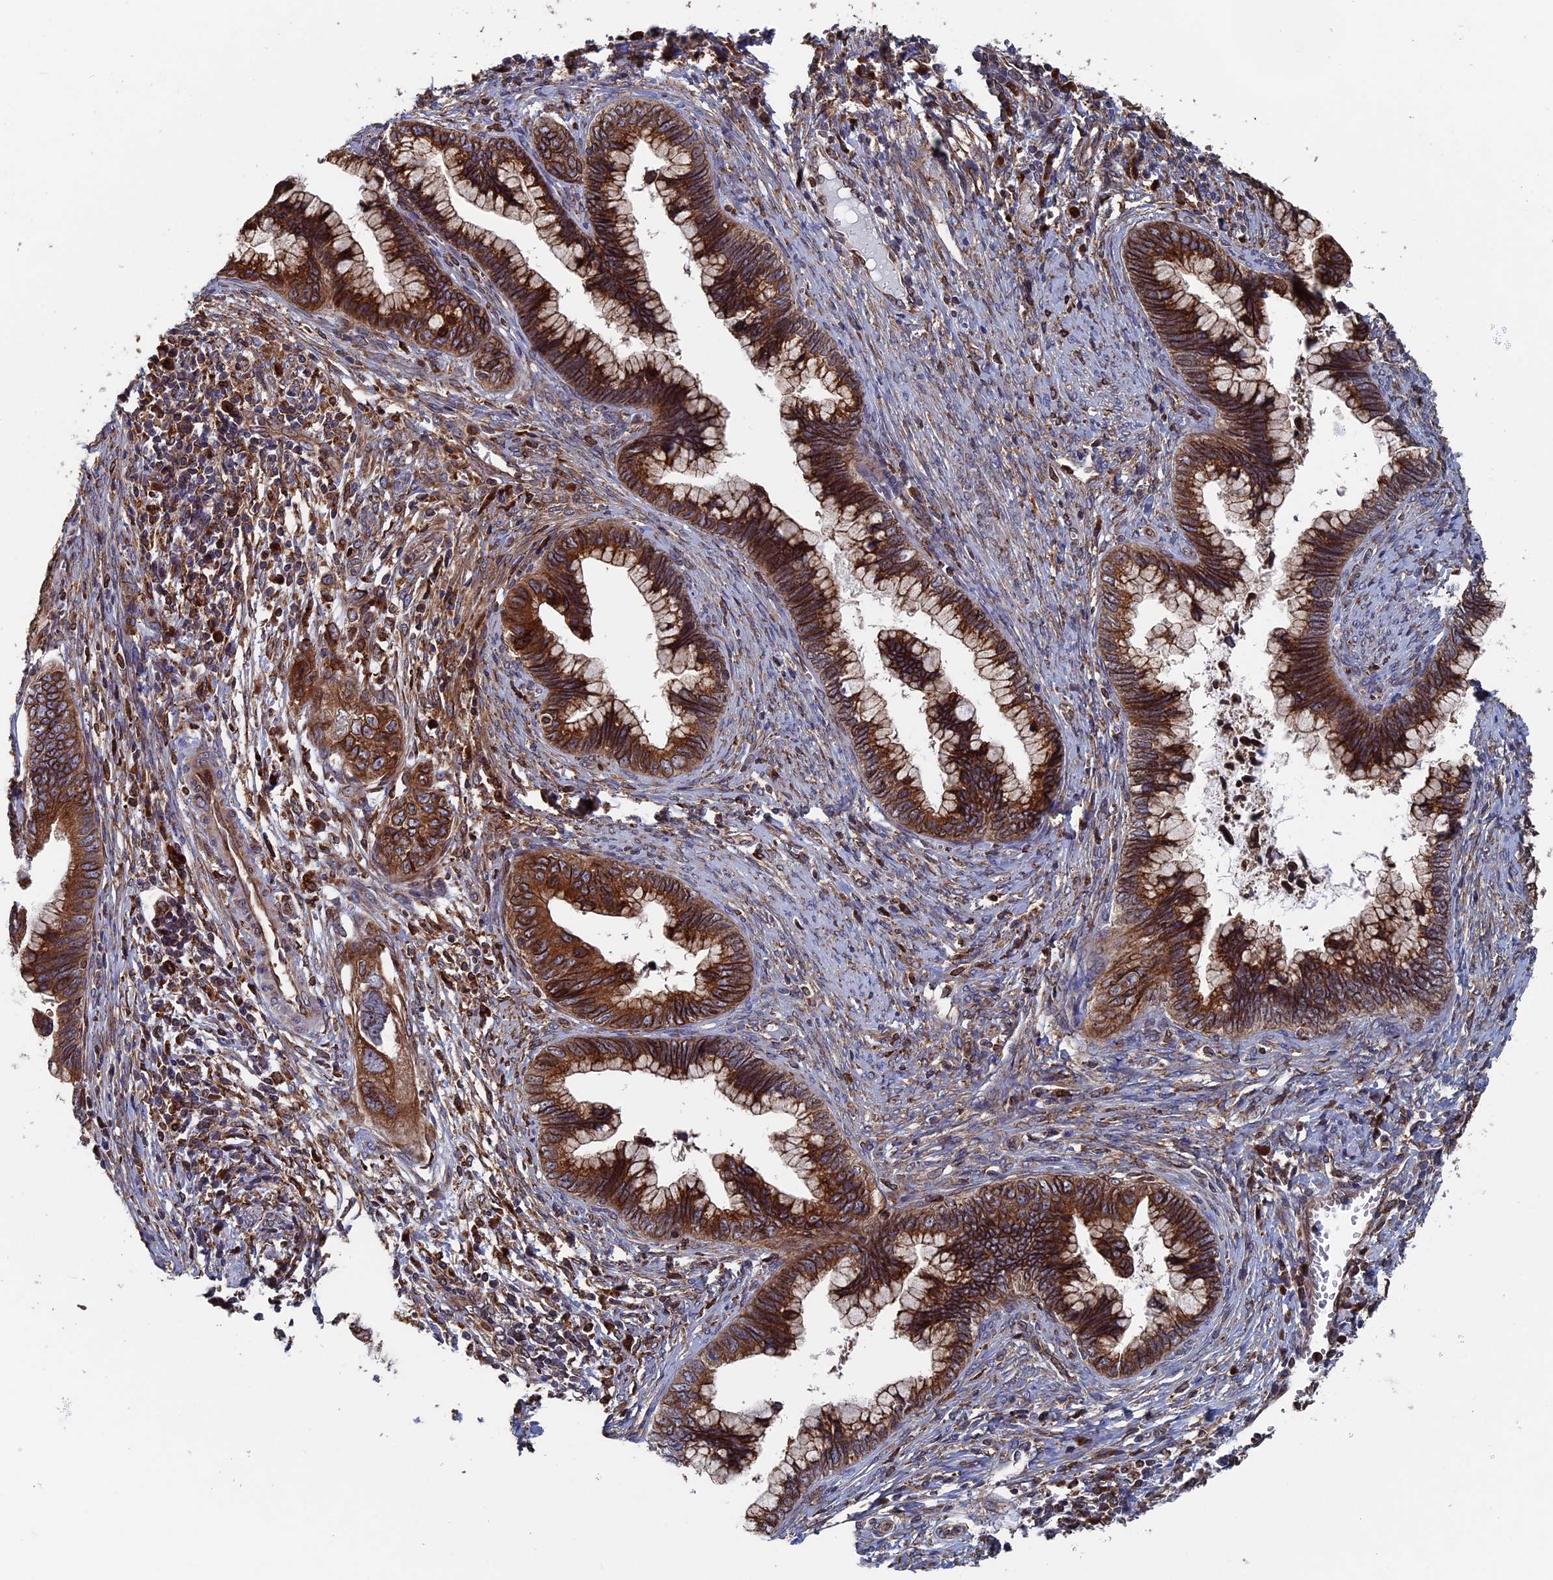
{"staining": {"intensity": "strong", "quantity": ">75%", "location": "cytoplasmic/membranous"}, "tissue": "cervical cancer", "cell_type": "Tumor cells", "image_type": "cancer", "snomed": [{"axis": "morphology", "description": "Adenocarcinoma, NOS"}, {"axis": "topography", "description": "Cervix"}], "caption": "Protein analysis of cervical cancer (adenocarcinoma) tissue displays strong cytoplasmic/membranous staining in about >75% of tumor cells.", "gene": "RPUSD1", "patient": {"sex": "female", "age": 44}}